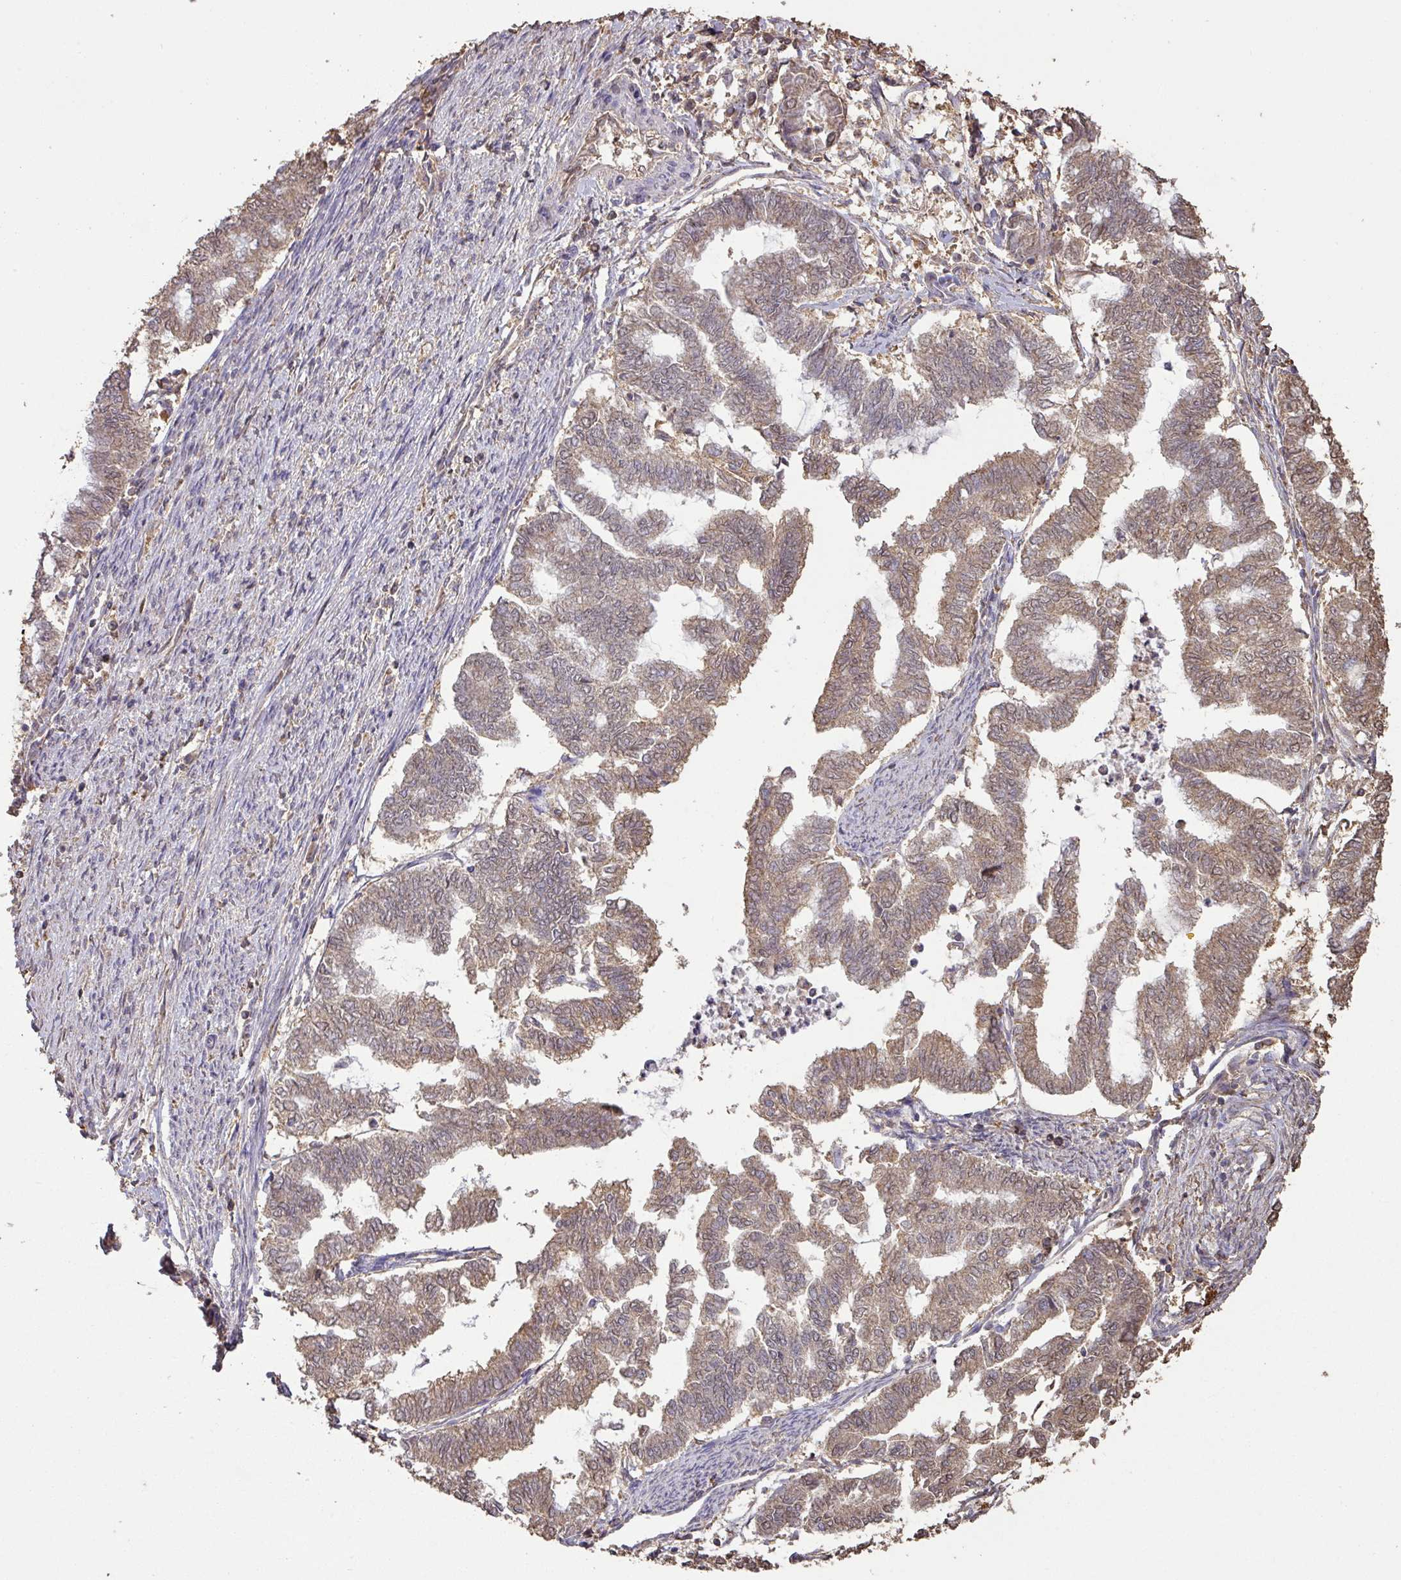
{"staining": {"intensity": "moderate", "quantity": ">75%", "location": "cytoplasmic/membranous"}, "tissue": "endometrial cancer", "cell_type": "Tumor cells", "image_type": "cancer", "snomed": [{"axis": "morphology", "description": "Adenocarcinoma, NOS"}, {"axis": "topography", "description": "Endometrium"}], "caption": "A brown stain shows moderate cytoplasmic/membranous expression of a protein in human endometrial cancer tumor cells.", "gene": "ATAT1", "patient": {"sex": "female", "age": 79}}